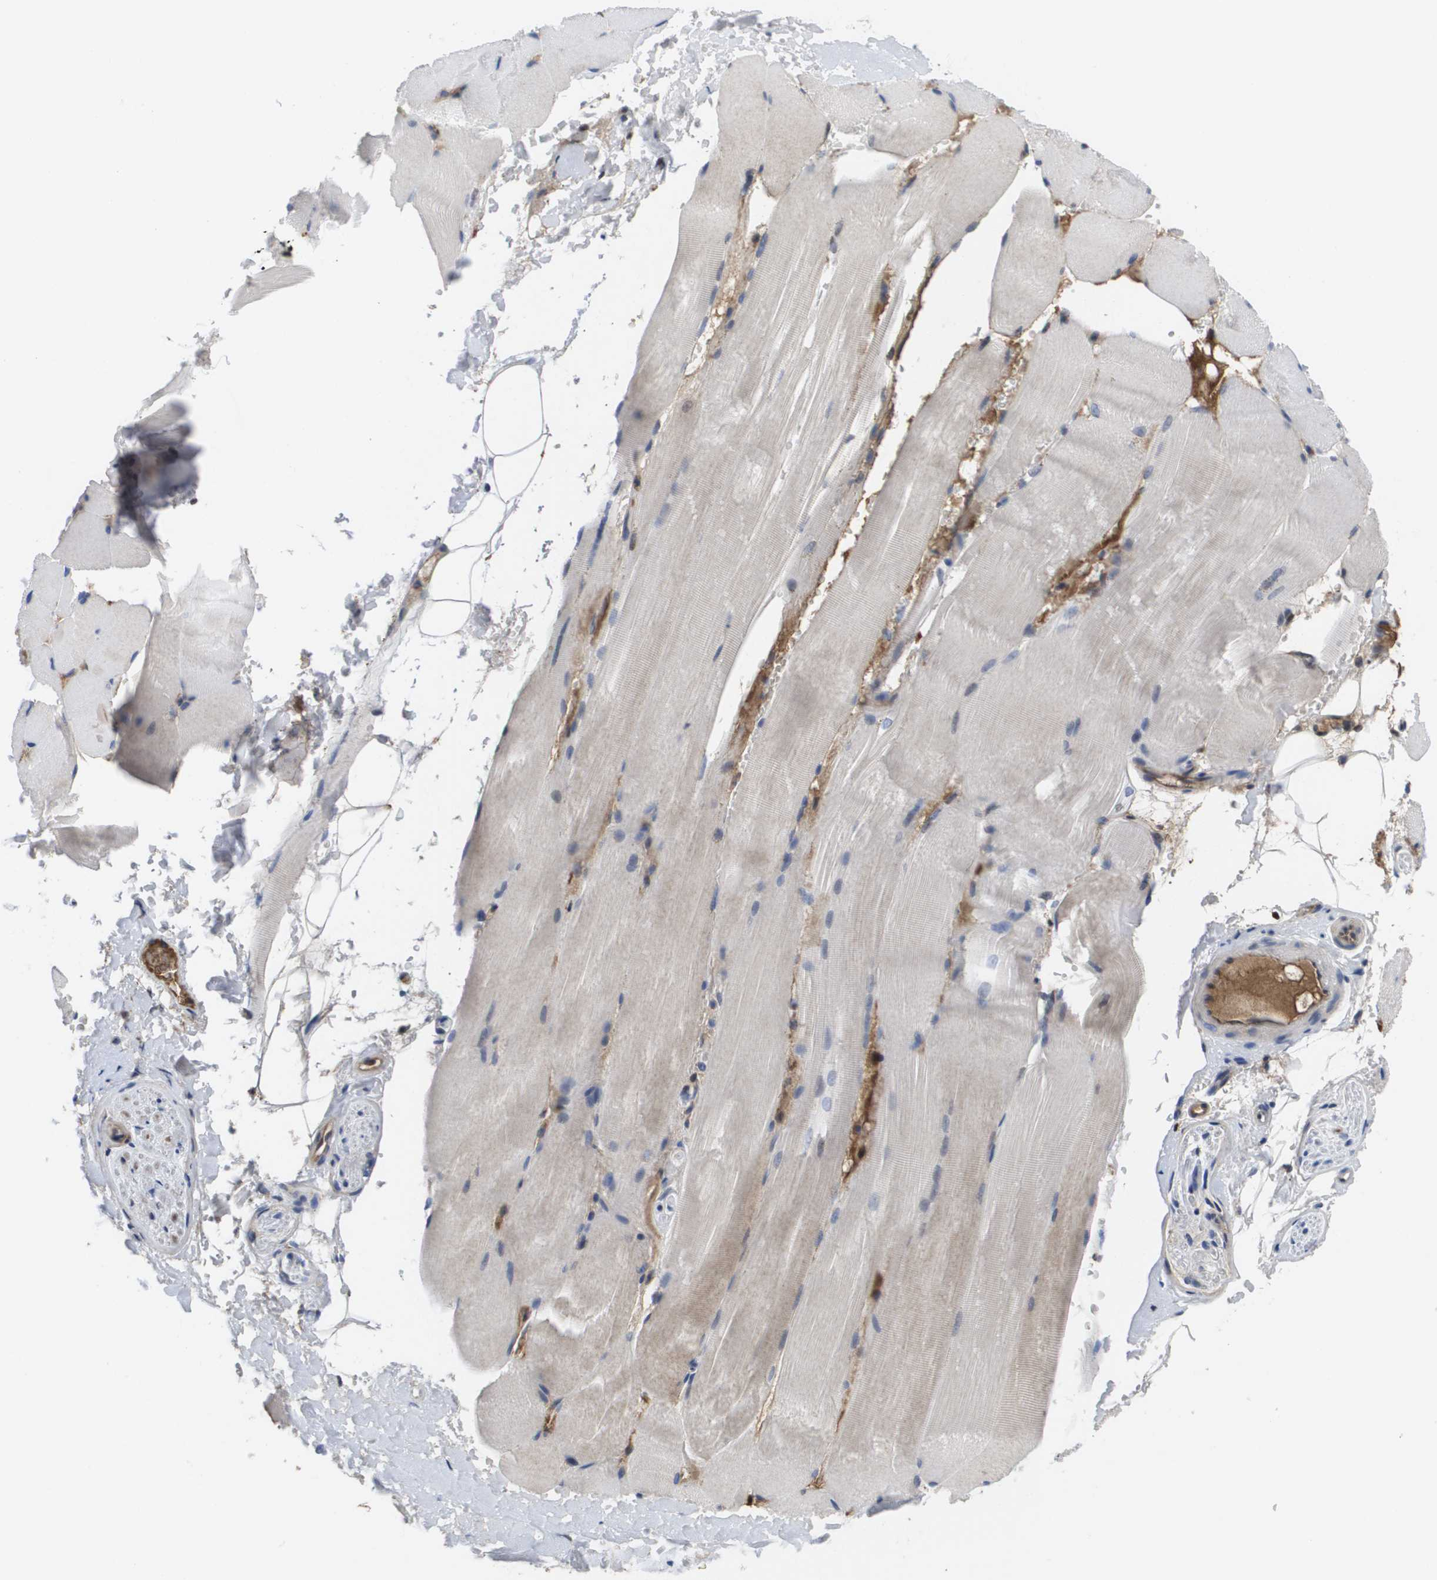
{"staining": {"intensity": "weak", "quantity": "25%-75%", "location": "cytoplasmic/membranous"}, "tissue": "skeletal muscle", "cell_type": "Myocytes", "image_type": "normal", "snomed": [{"axis": "morphology", "description": "Normal tissue, NOS"}, {"axis": "topography", "description": "Skin"}, {"axis": "topography", "description": "Skeletal muscle"}], "caption": "Brown immunohistochemical staining in benign human skeletal muscle shows weak cytoplasmic/membranous expression in approximately 25%-75% of myocytes.", "gene": "SERPINC1", "patient": {"sex": "male", "age": 83}}